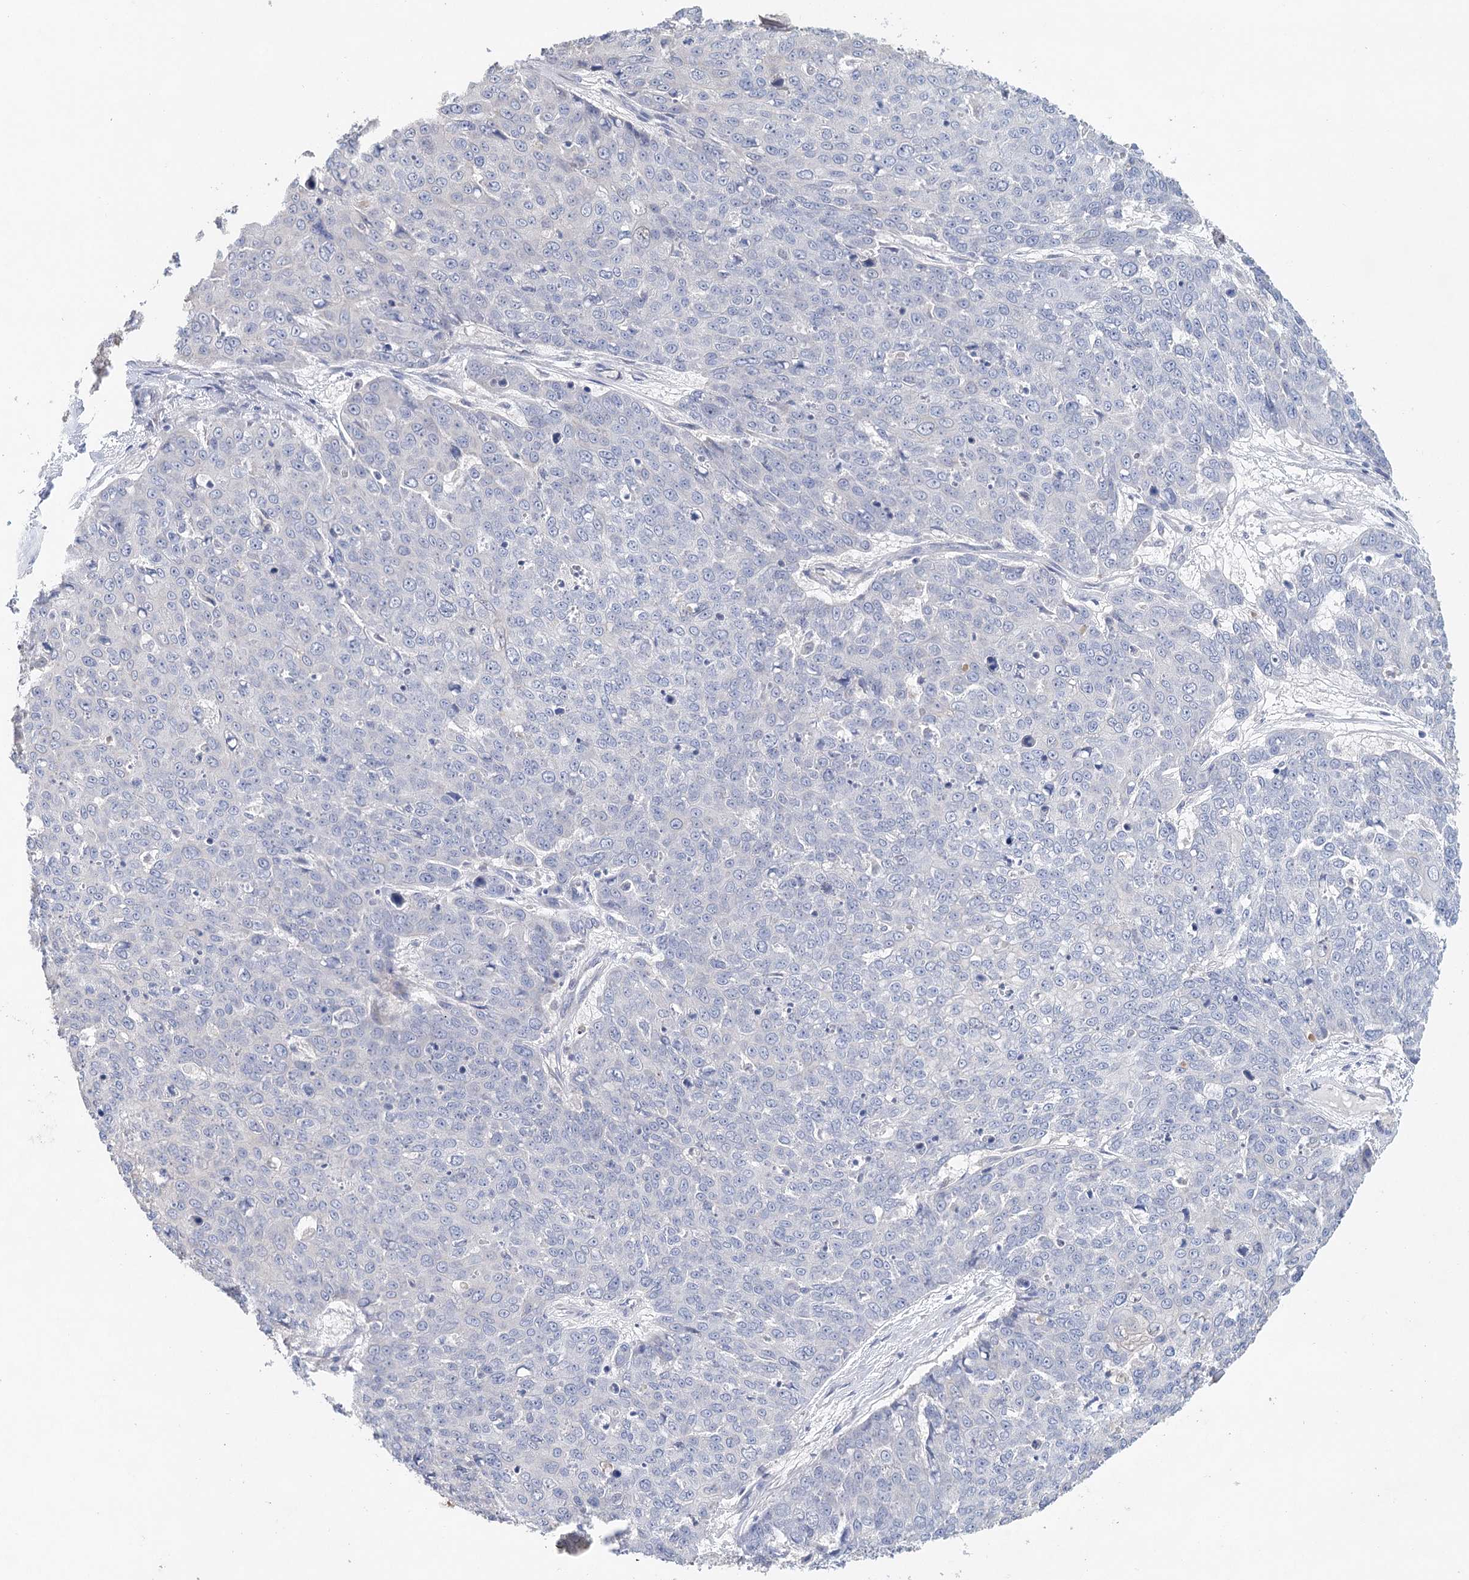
{"staining": {"intensity": "negative", "quantity": "none", "location": "none"}, "tissue": "skin cancer", "cell_type": "Tumor cells", "image_type": "cancer", "snomed": [{"axis": "morphology", "description": "Squamous cell carcinoma, NOS"}, {"axis": "topography", "description": "Skin"}], "caption": "This is an immunohistochemistry (IHC) histopathology image of human skin cancer (squamous cell carcinoma). There is no positivity in tumor cells.", "gene": "MYL6B", "patient": {"sex": "male", "age": 71}}